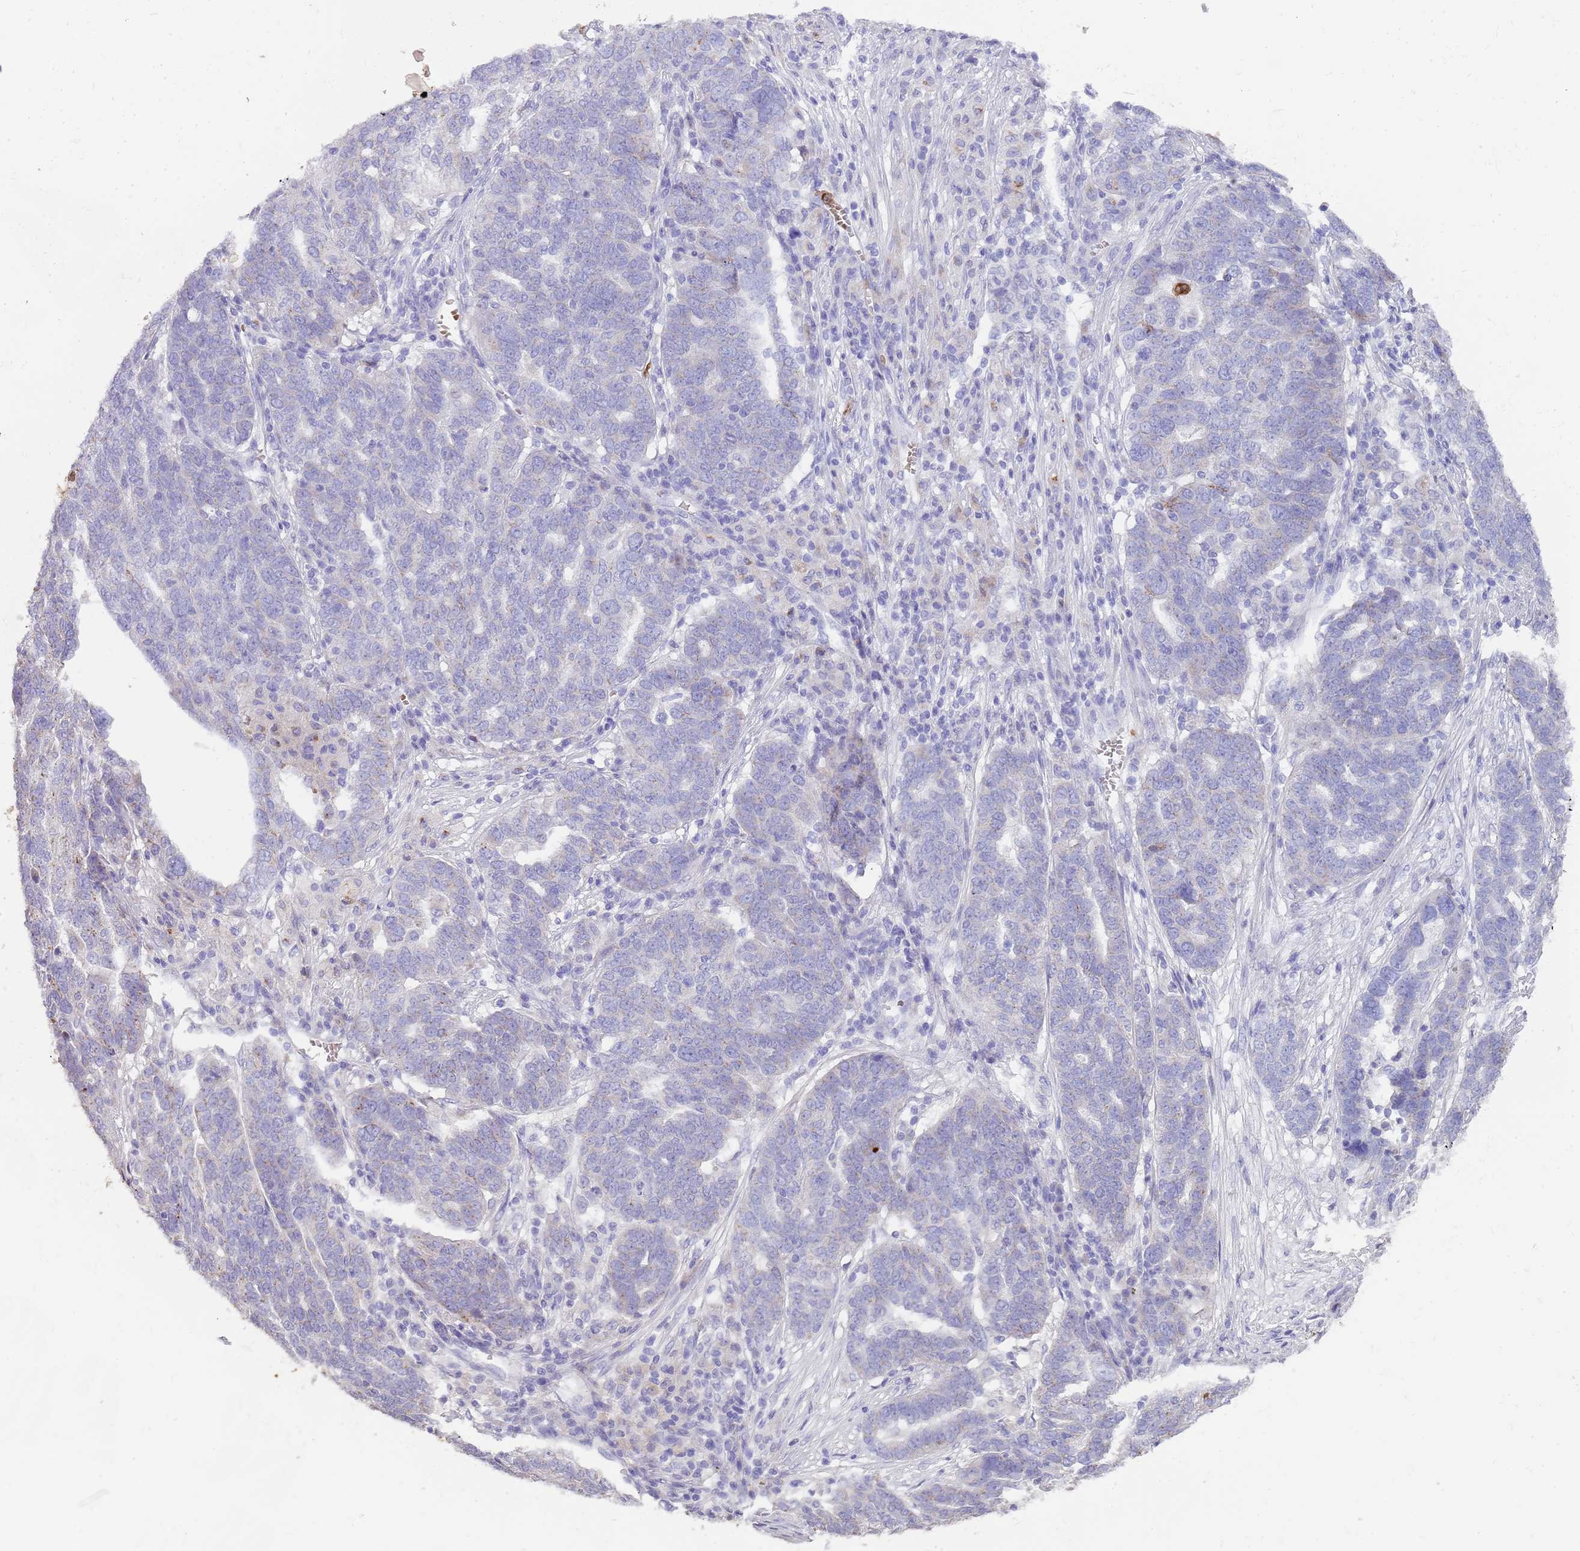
{"staining": {"intensity": "negative", "quantity": "none", "location": "none"}, "tissue": "ovarian cancer", "cell_type": "Tumor cells", "image_type": "cancer", "snomed": [{"axis": "morphology", "description": "Cystadenocarcinoma, serous, NOS"}, {"axis": "topography", "description": "Ovary"}], "caption": "Immunohistochemical staining of human ovarian cancer (serous cystadenocarcinoma) demonstrates no significant staining in tumor cells.", "gene": "TMEM251", "patient": {"sex": "female", "age": 59}}